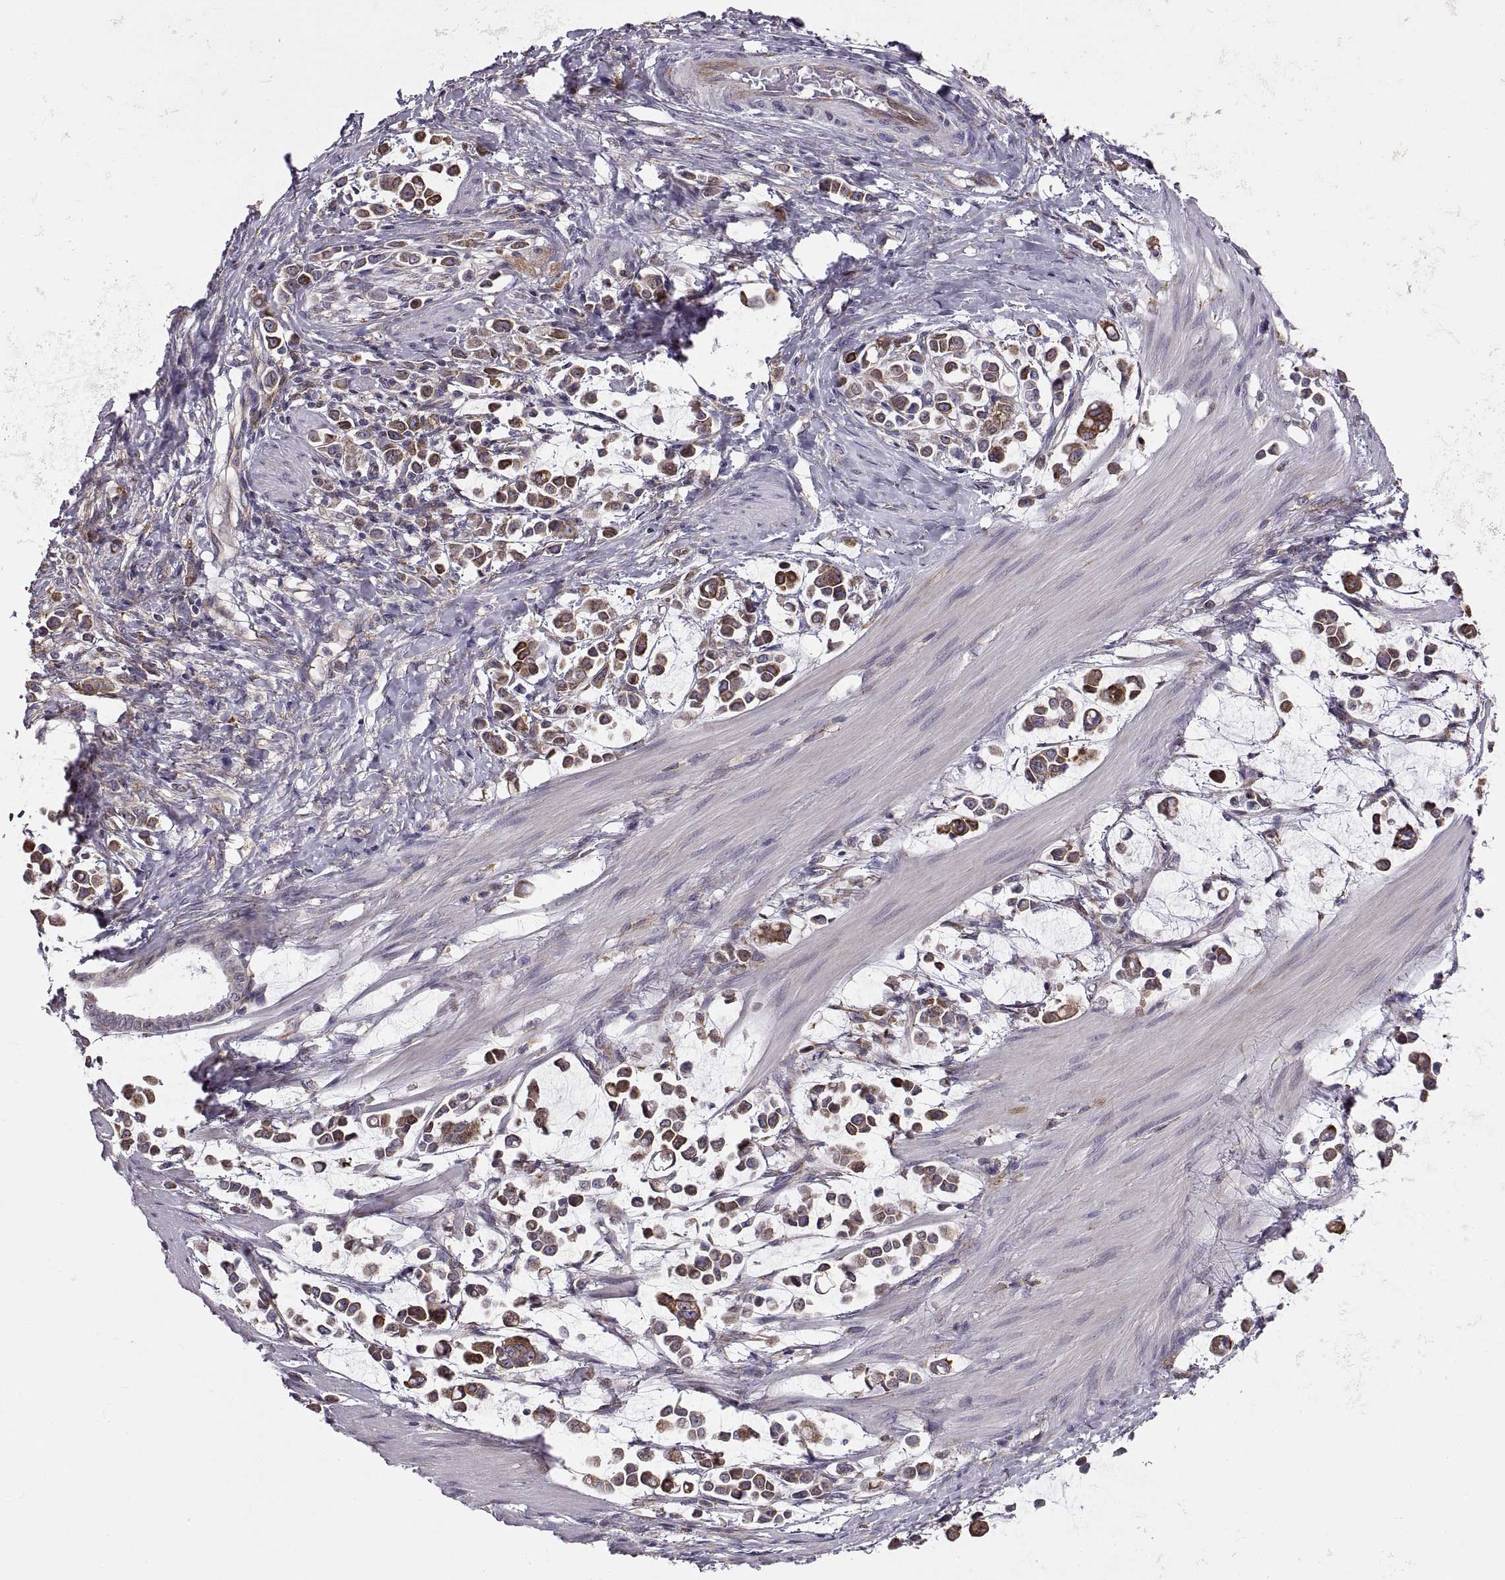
{"staining": {"intensity": "strong", "quantity": ">75%", "location": "cytoplasmic/membranous"}, "tissue": "stomach cancer", "cell_type": "Tumor cells", "image_type": "cancer", "snomed": [{"axis": "morphology", "description": "Adenocarcinoma, NOS"}, {"axis": "topography", "description": "Stomach"}], "caption": "There is high levels of strong cytoplasmic/membranous positivity in tumor cells of stomach adenocarcinoma, as demonstrated by immunohistochemical staining (brown color).", "gene": "PLEKHB2", "patient": {"sex": "male", "age": 82}}